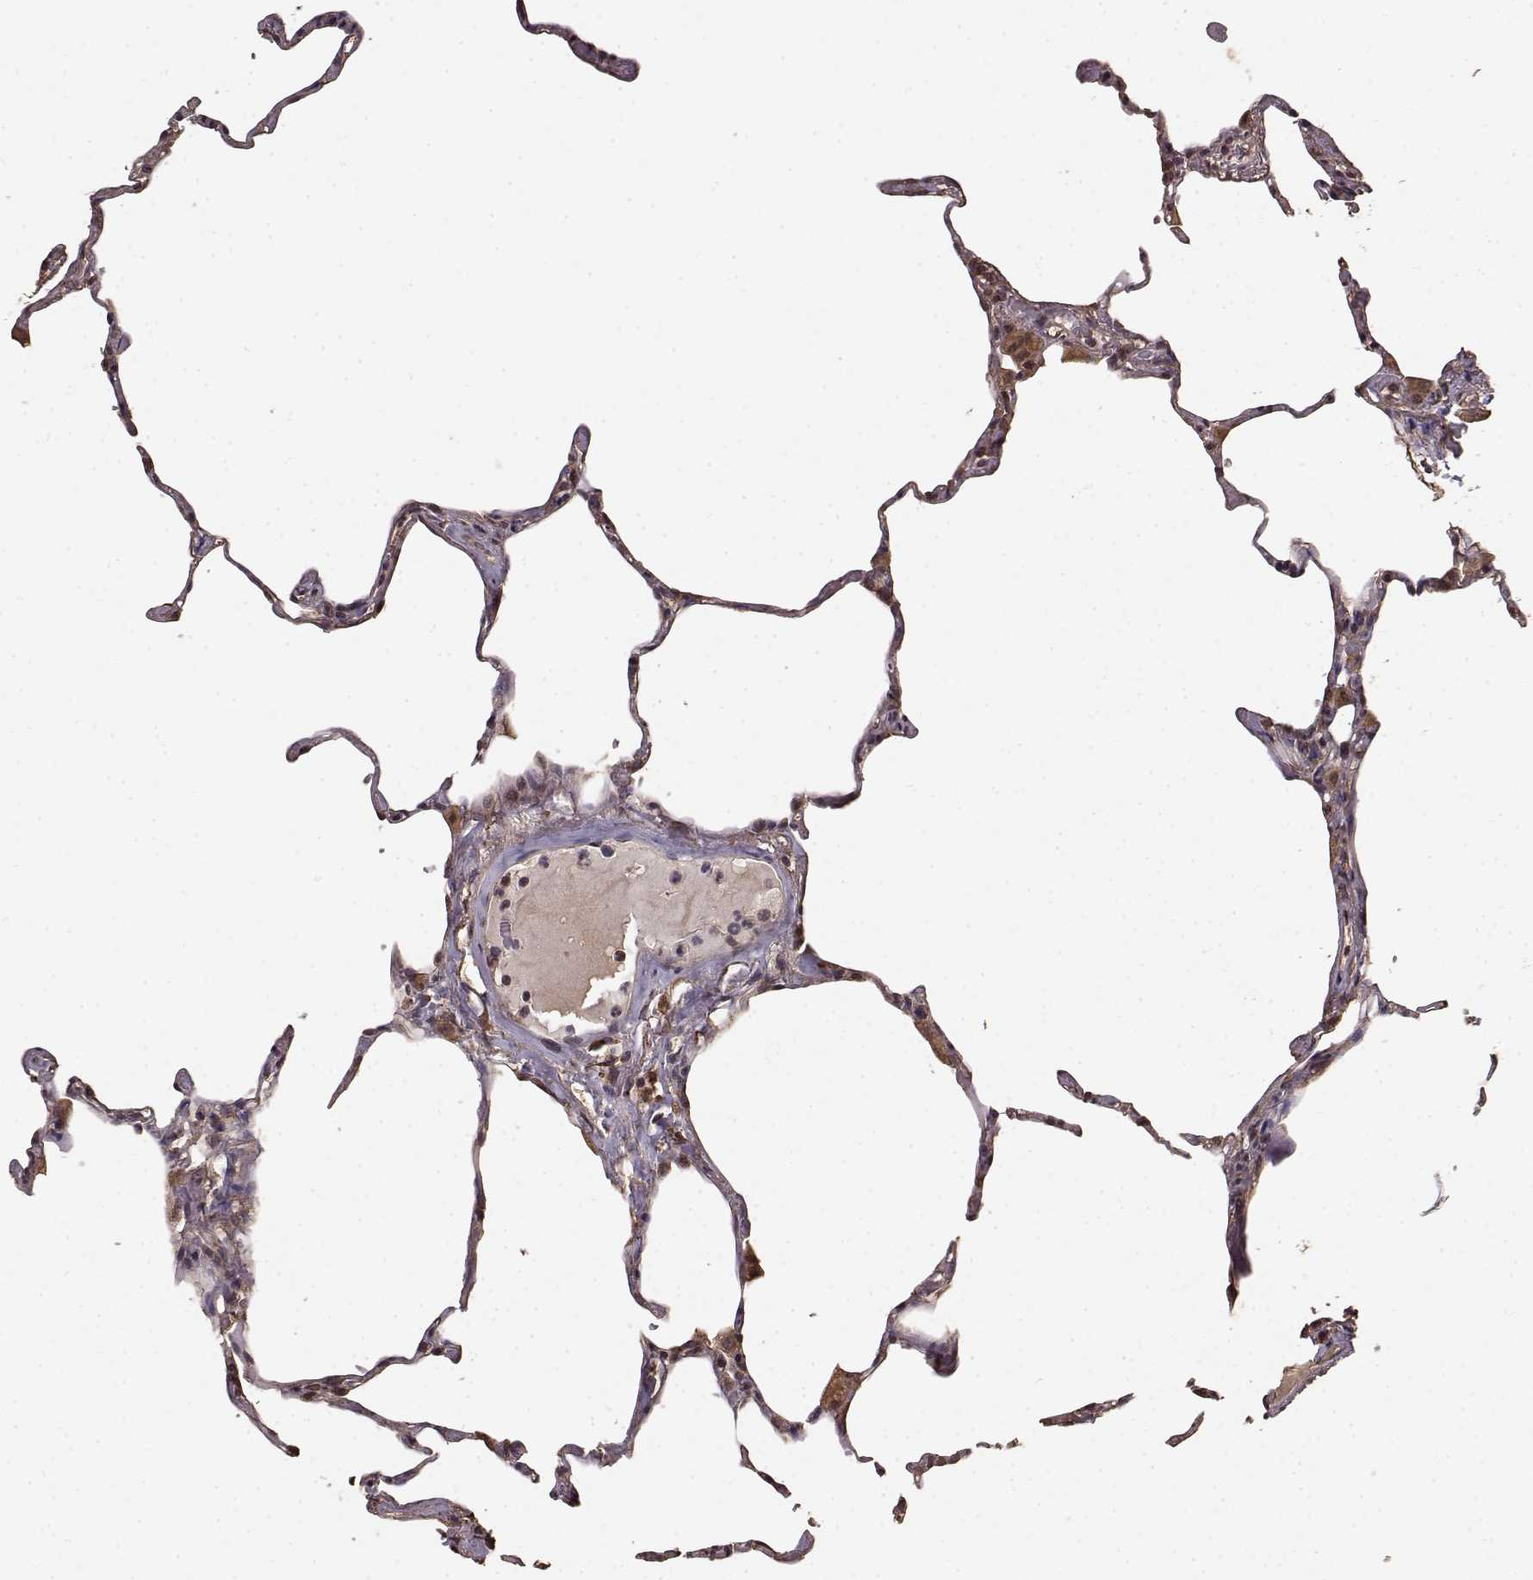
{"staining": {"intensity": "moderate", "quantity": ">75%", "location": "cytoplasmic/membranous"}, "tissue": "lung", "cell_type": "Alveolar cells", "image_type": "normal", "snomed": [{"axis": "morphology", "description": "Normal tissue, NOS"}, {"axis": "topography", "description": "Lung"}], "caption": "The photomicrograph shows immunohistochemical staining of unremarkable lung. There is moderate cytoplasmic/membranous positivity is appreciated in approximately >75% of alveolar cells. (IHC, brightfield microscopy, high magnification).", "gene": "USP15", "patient": {"sex": "male", "age": 65}}